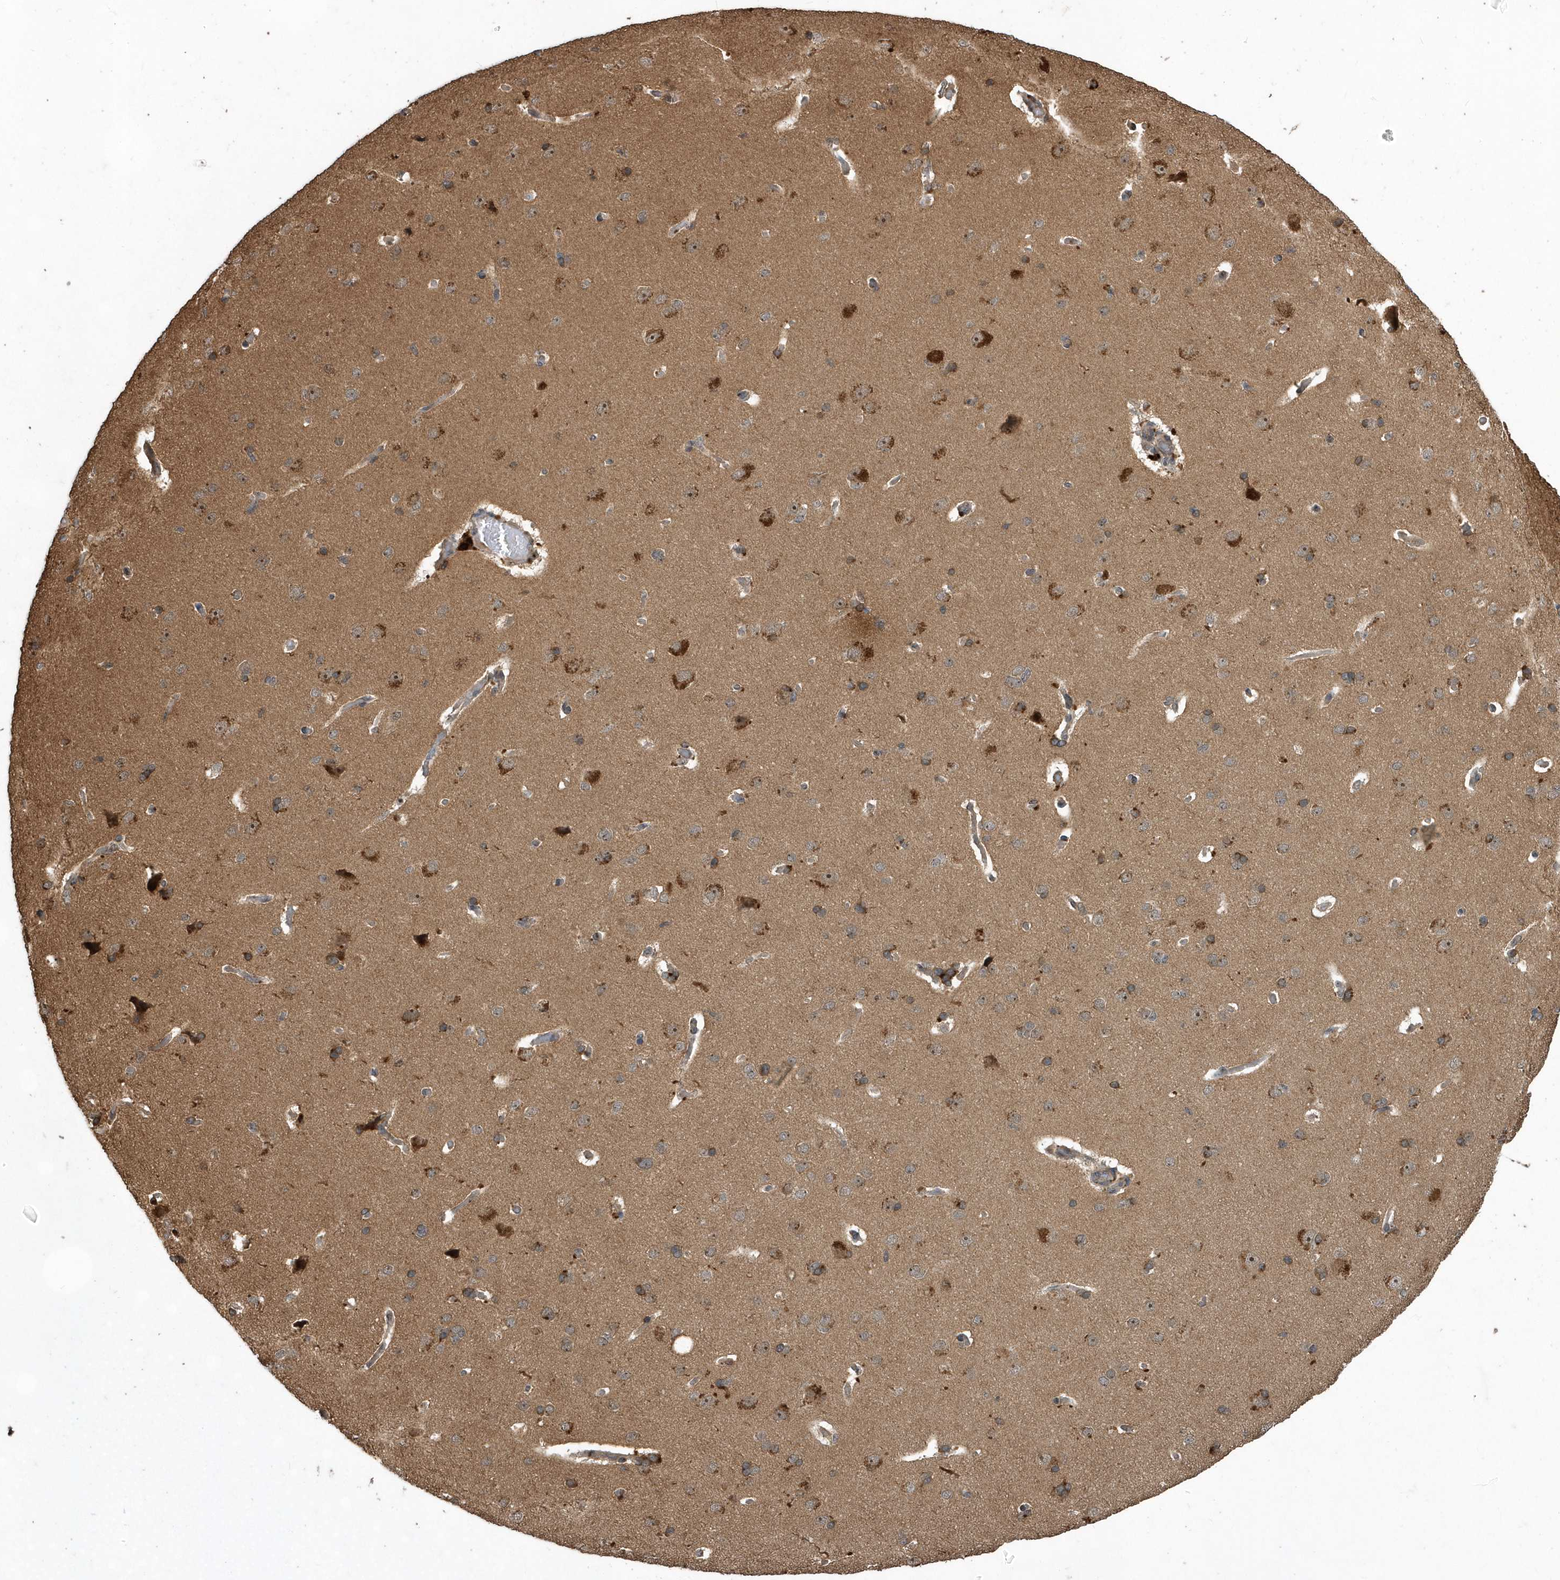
{"staining": {"intensity": "weak", "quantity": "25%-75%", "location": "cytoplasmic/membranous"}, "tissue": "cerebral cortex", "cell_type": "Endothelial cells", "image_type": "normal", "snomed": [{"axis": "morphology", "description": "Normal tissue, NOS"}, {"axis": "topography", "description": "Cerebral cortex"}], "caption": "Protein staining of benign cerebral cortex displays weak cytoplasmic/membranous positivity in approximately 25%-75% of endothelial cells.", "gene": "WASHC5", "patient": {"sex": "male", "age": 62}}